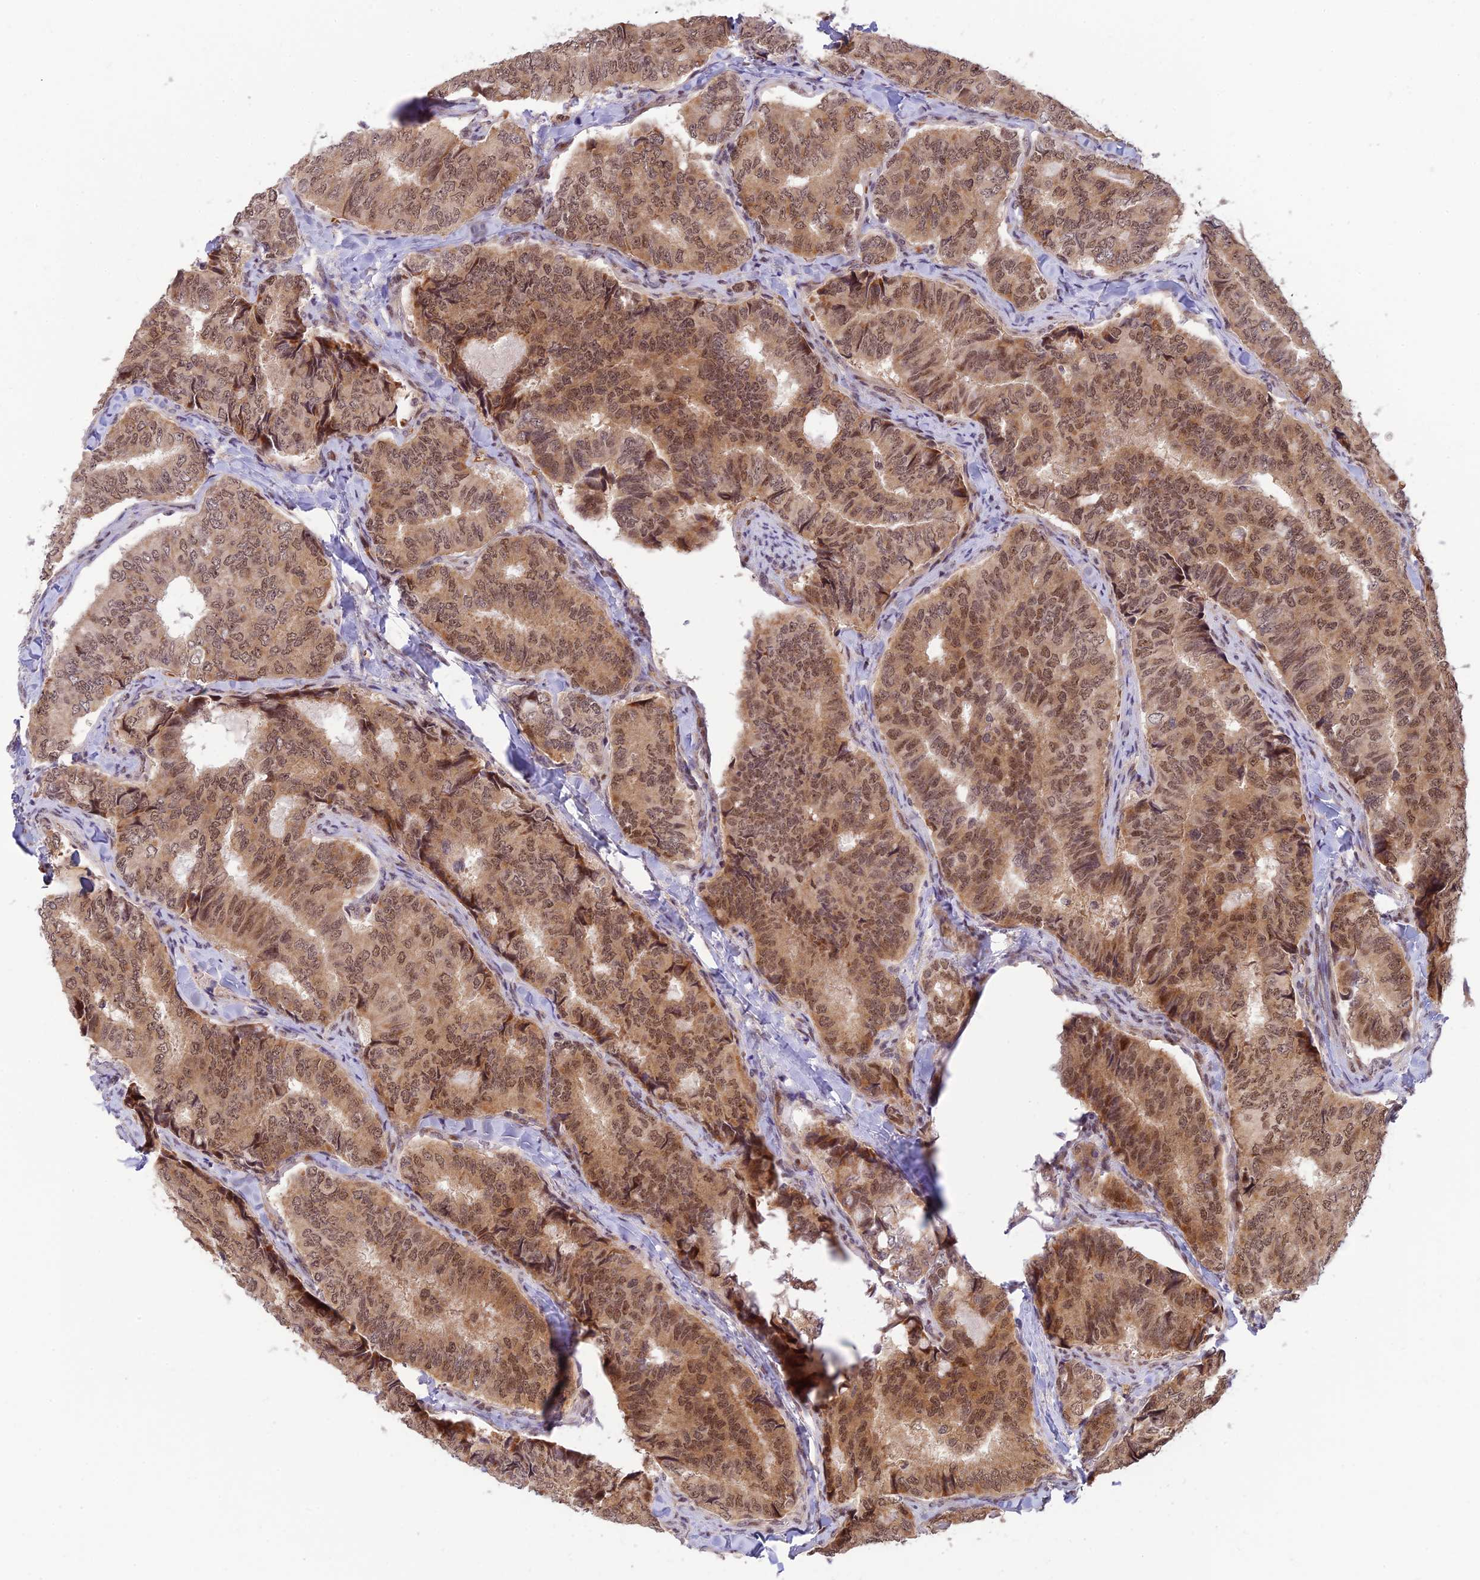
{"staining": {"intensity": "moderate", "quantity": ">75%", "location": "nuclear"}, "tissue": "thyroid cancer", "cell_type": "Tumor cells", "image_type": "cancer", "snomed": [{"axis": "morphology", "description": "Papillary adenocarcinoma, NOS"}, {"axis": "topography", "description": "Thyroid gland"}], "caption": "High-power microscopy captured an IHC photomicrograph of thyroid cancer, revealing moderate nuclear positivity in about >75% of tumor cells.", "gene": "ASPDH", "patient": {"sex": "female", "age": 35}}